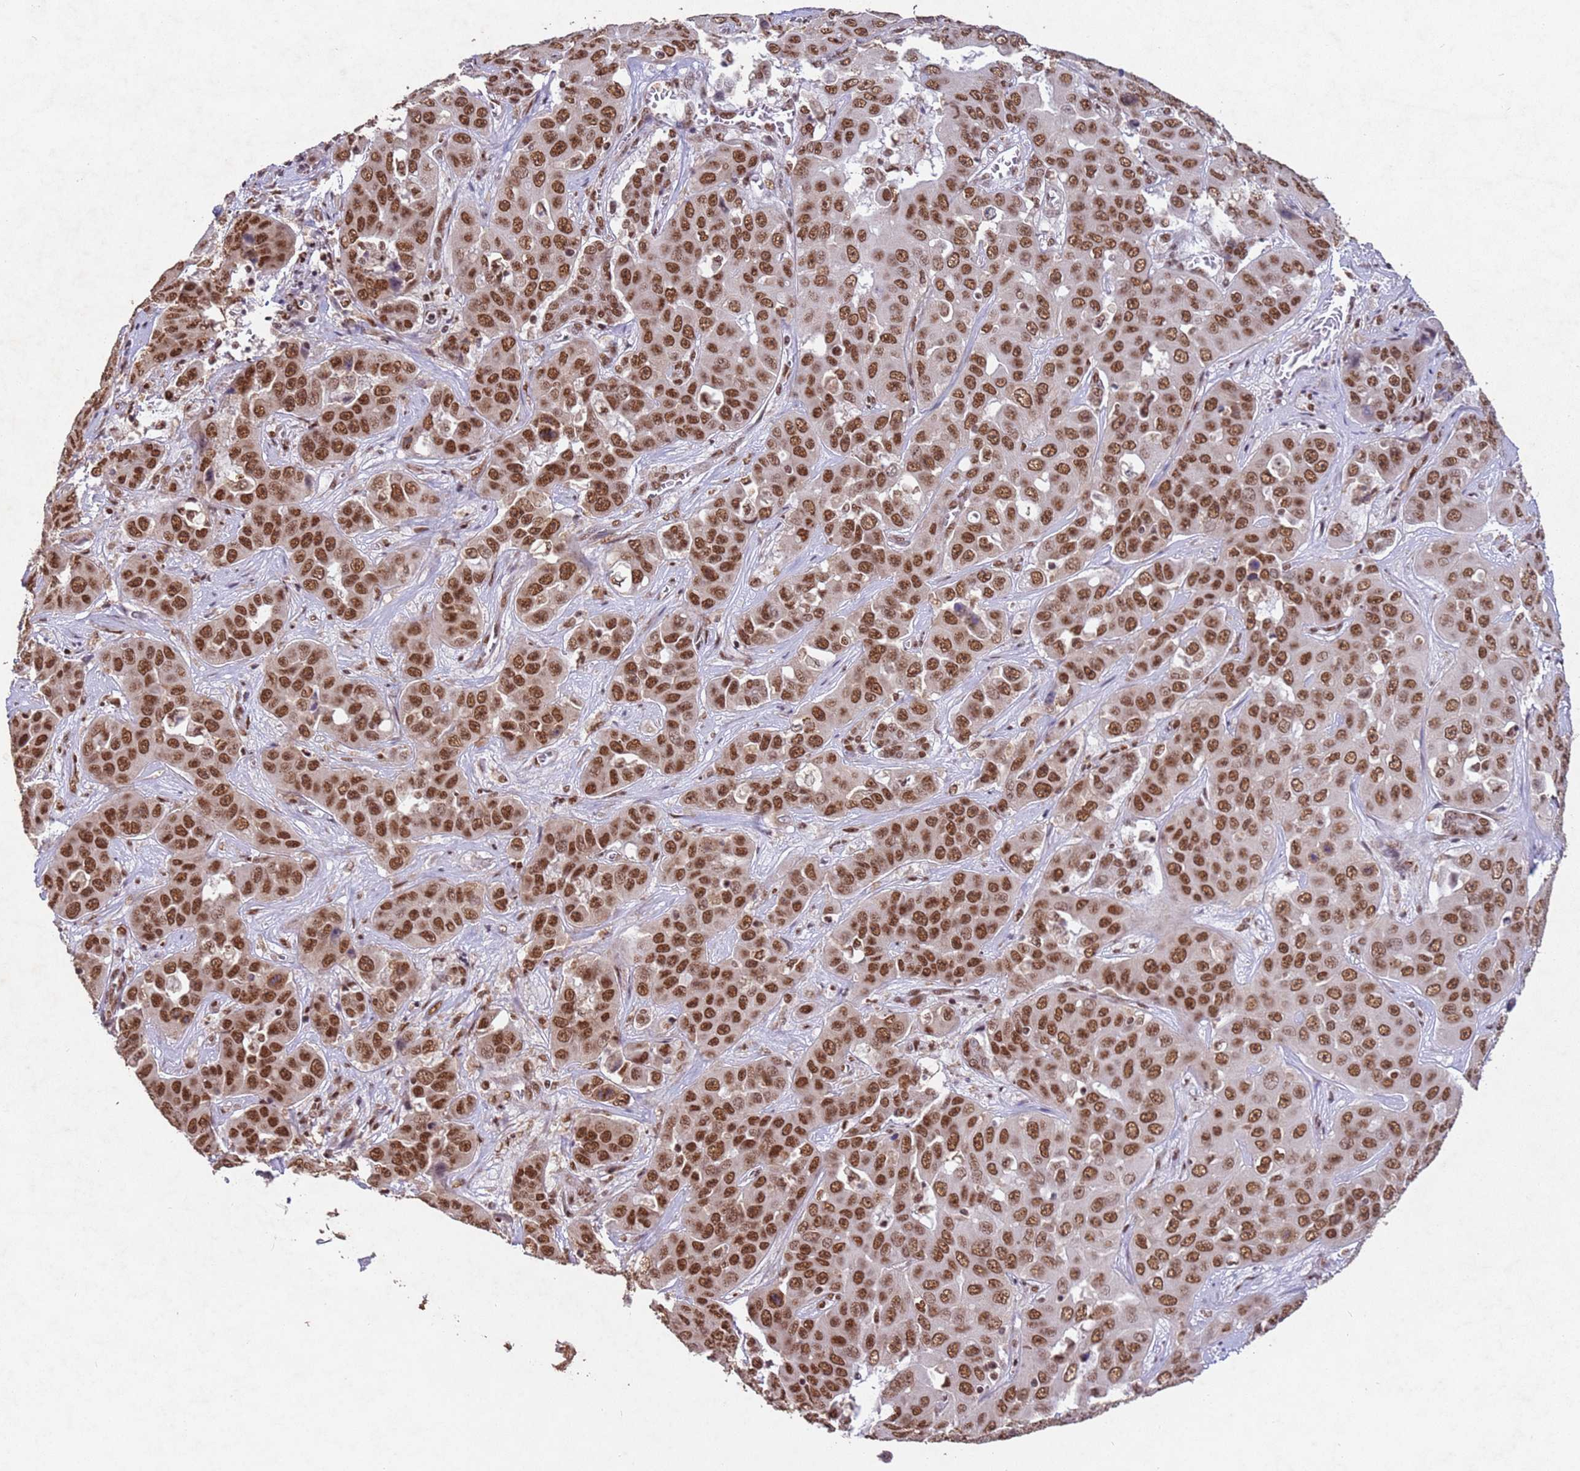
{"staining": {"intensity": "moderate", "quantity": ">75%", "location": "nuclear"}, "tissue": "liver cancer", "cell_type": "Tumor cells", "image_type": "cancer", "snomed": [{"axis": "morphology", "description": "Cholangiocarcinoma"}, {"axis": "topography", "description": "Liver"}], "caption": "Liver cholangiocarcinoma stained with immunohistochemistry (IHC) demonstrates moderate nuclear expression in about >75% of tumor cells.", "gene": "ESF1", "patient": {"sex": "female", "age": 52}}